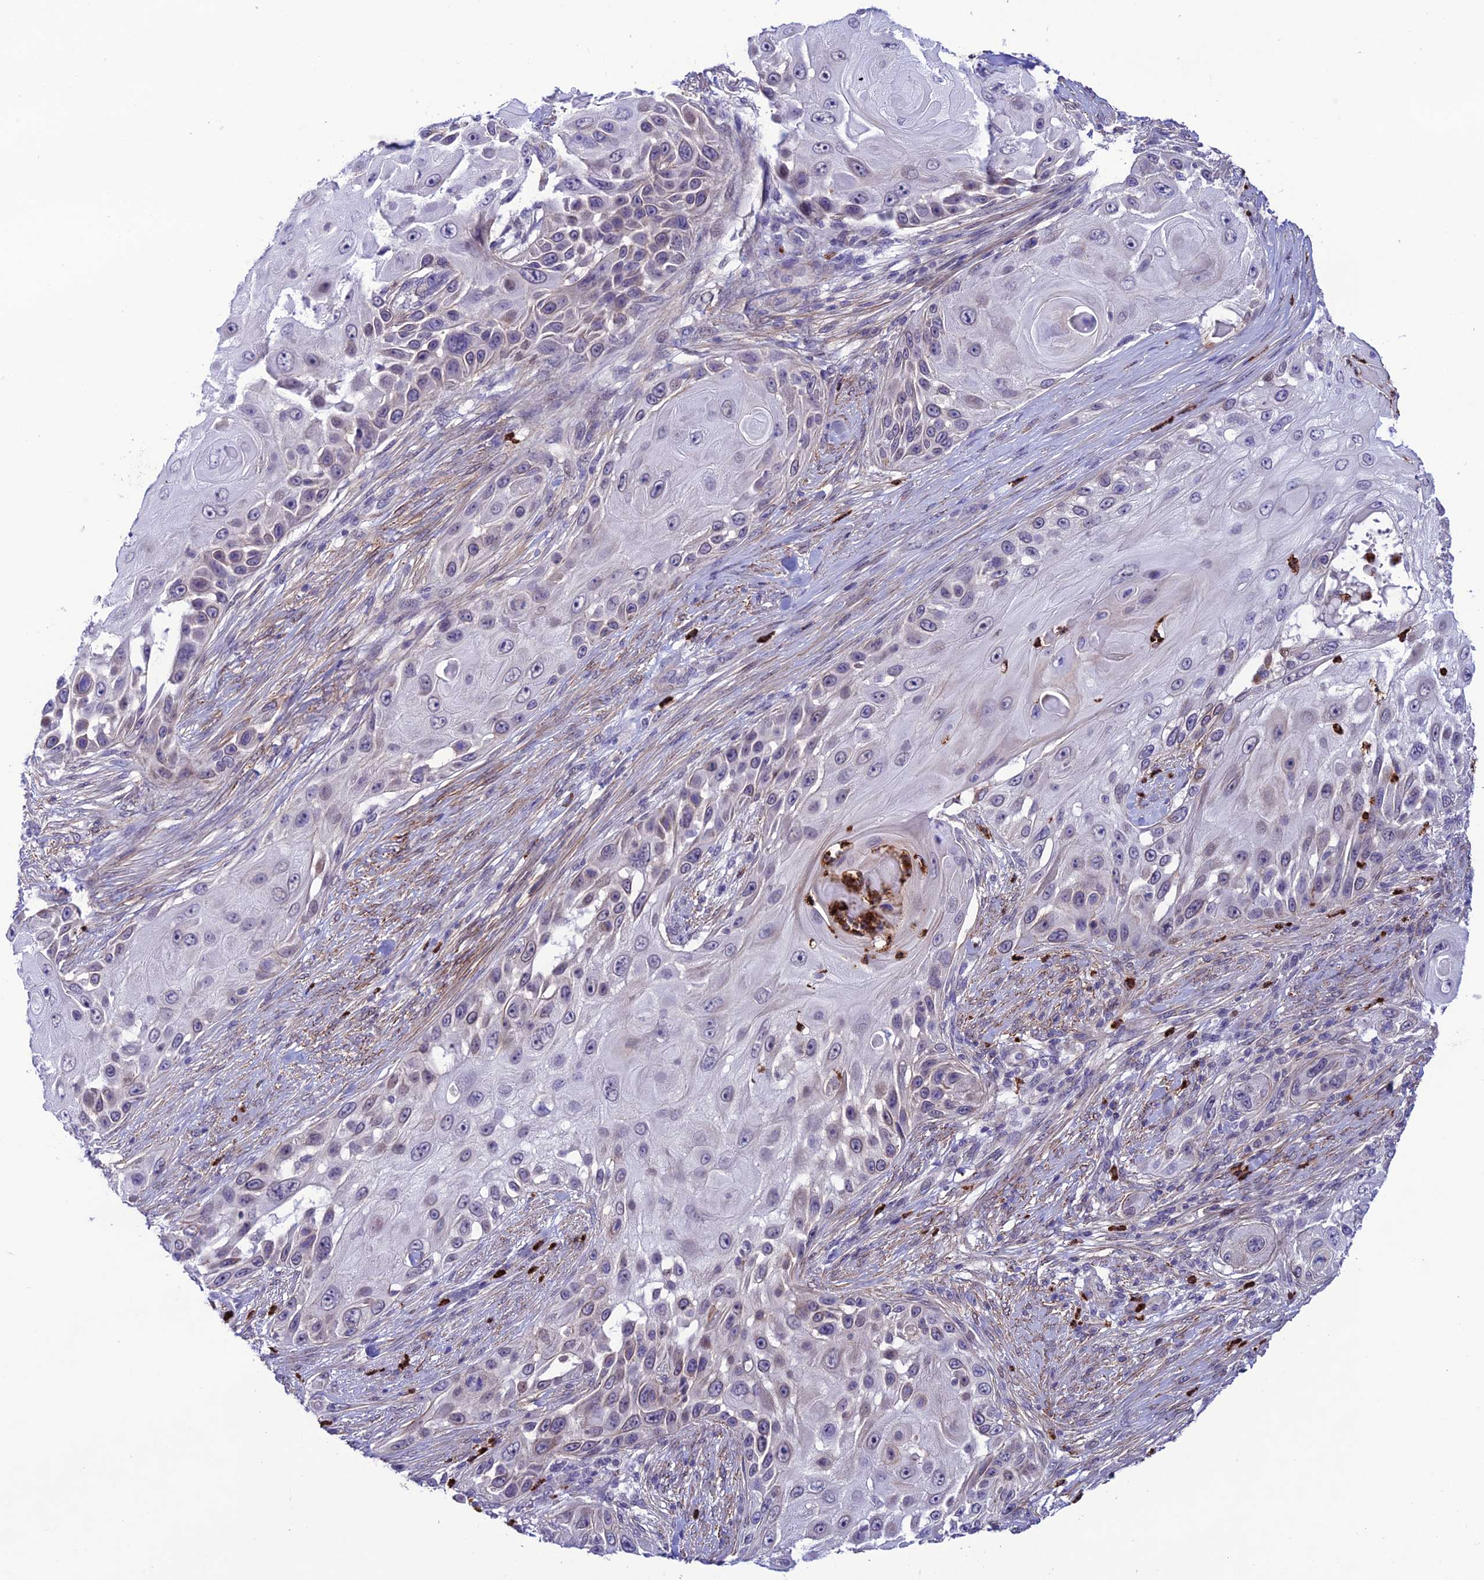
{"staining": {"intensity": "weak", "quantity": "<25%", "location": "cytoplasmic/membranous"}, "tissue": "skin cancer", "cell_type": "Tumor cells", "image_type": "cancer", "snomed": [{"axis": "morphology", "description": "Squamous cell carcinoma, NOS"}, {"axis": "topography", "description": "Skin"}], "caption": "This is an immunohistochemistry image of human skin cancer. There is no expression in tumor cells.", "gene": "COL6A6", "patient": {"sex": "female", "age": 44}}